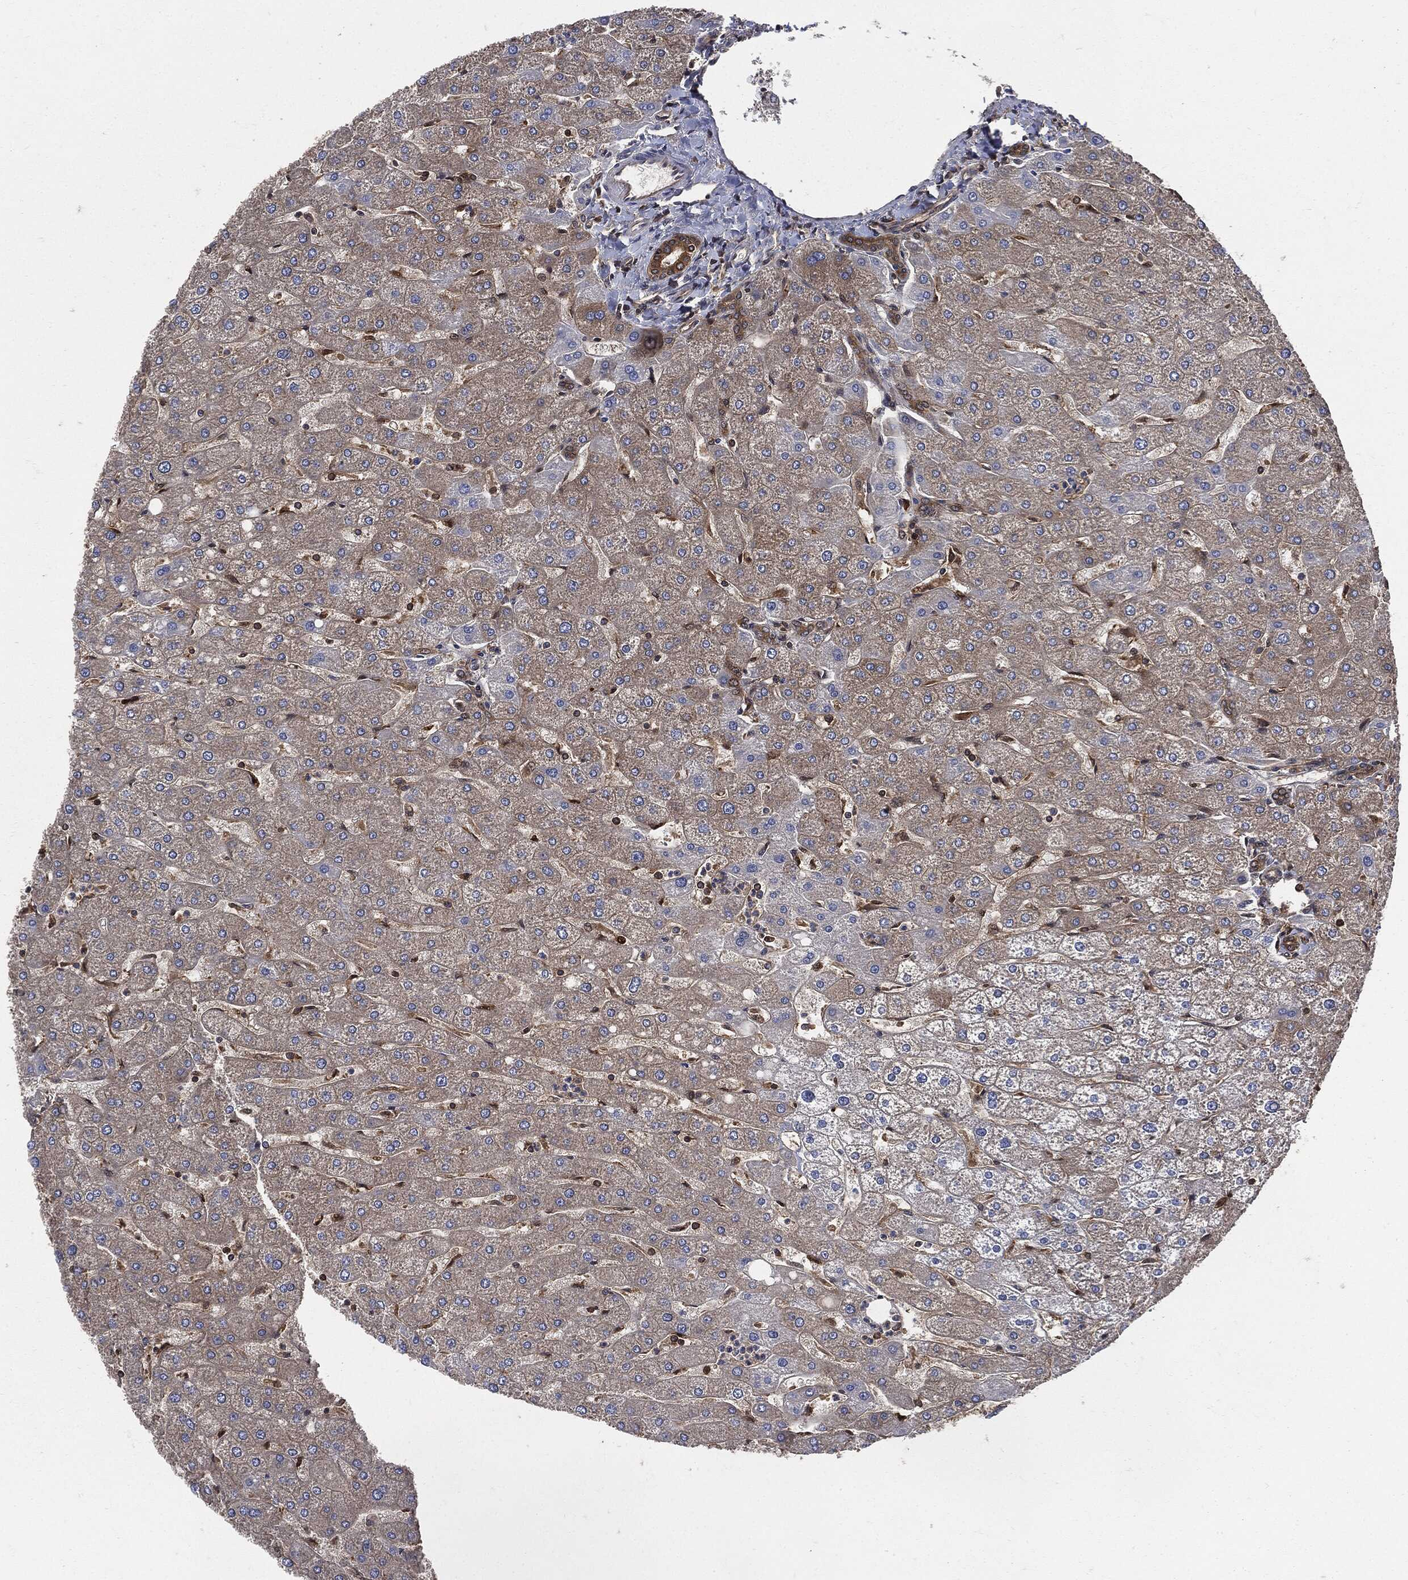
{"staining": {"intensity": "moderate", "quantity": ">75%", "location": "cytoplasmic/membranous"}, "tissue": "liver", "cell_type": "Cholangiocytes", "image_type": "normal", "snomed": [{"axis": "morphology", "description": "Normal tissue, NOS"}, {"axis": "topography", "description": "Liver"}], "caption": "Protein positivity by immunohistochemistry displays moderate cytoplasmic/membranous positivity in about >75% of cholangiocytes in unremarkable liver. (IHC, brightfield microscopy, high magnification).", "gene": "XPNPEP1", "patient": {"sex": "male", "age": 67}}